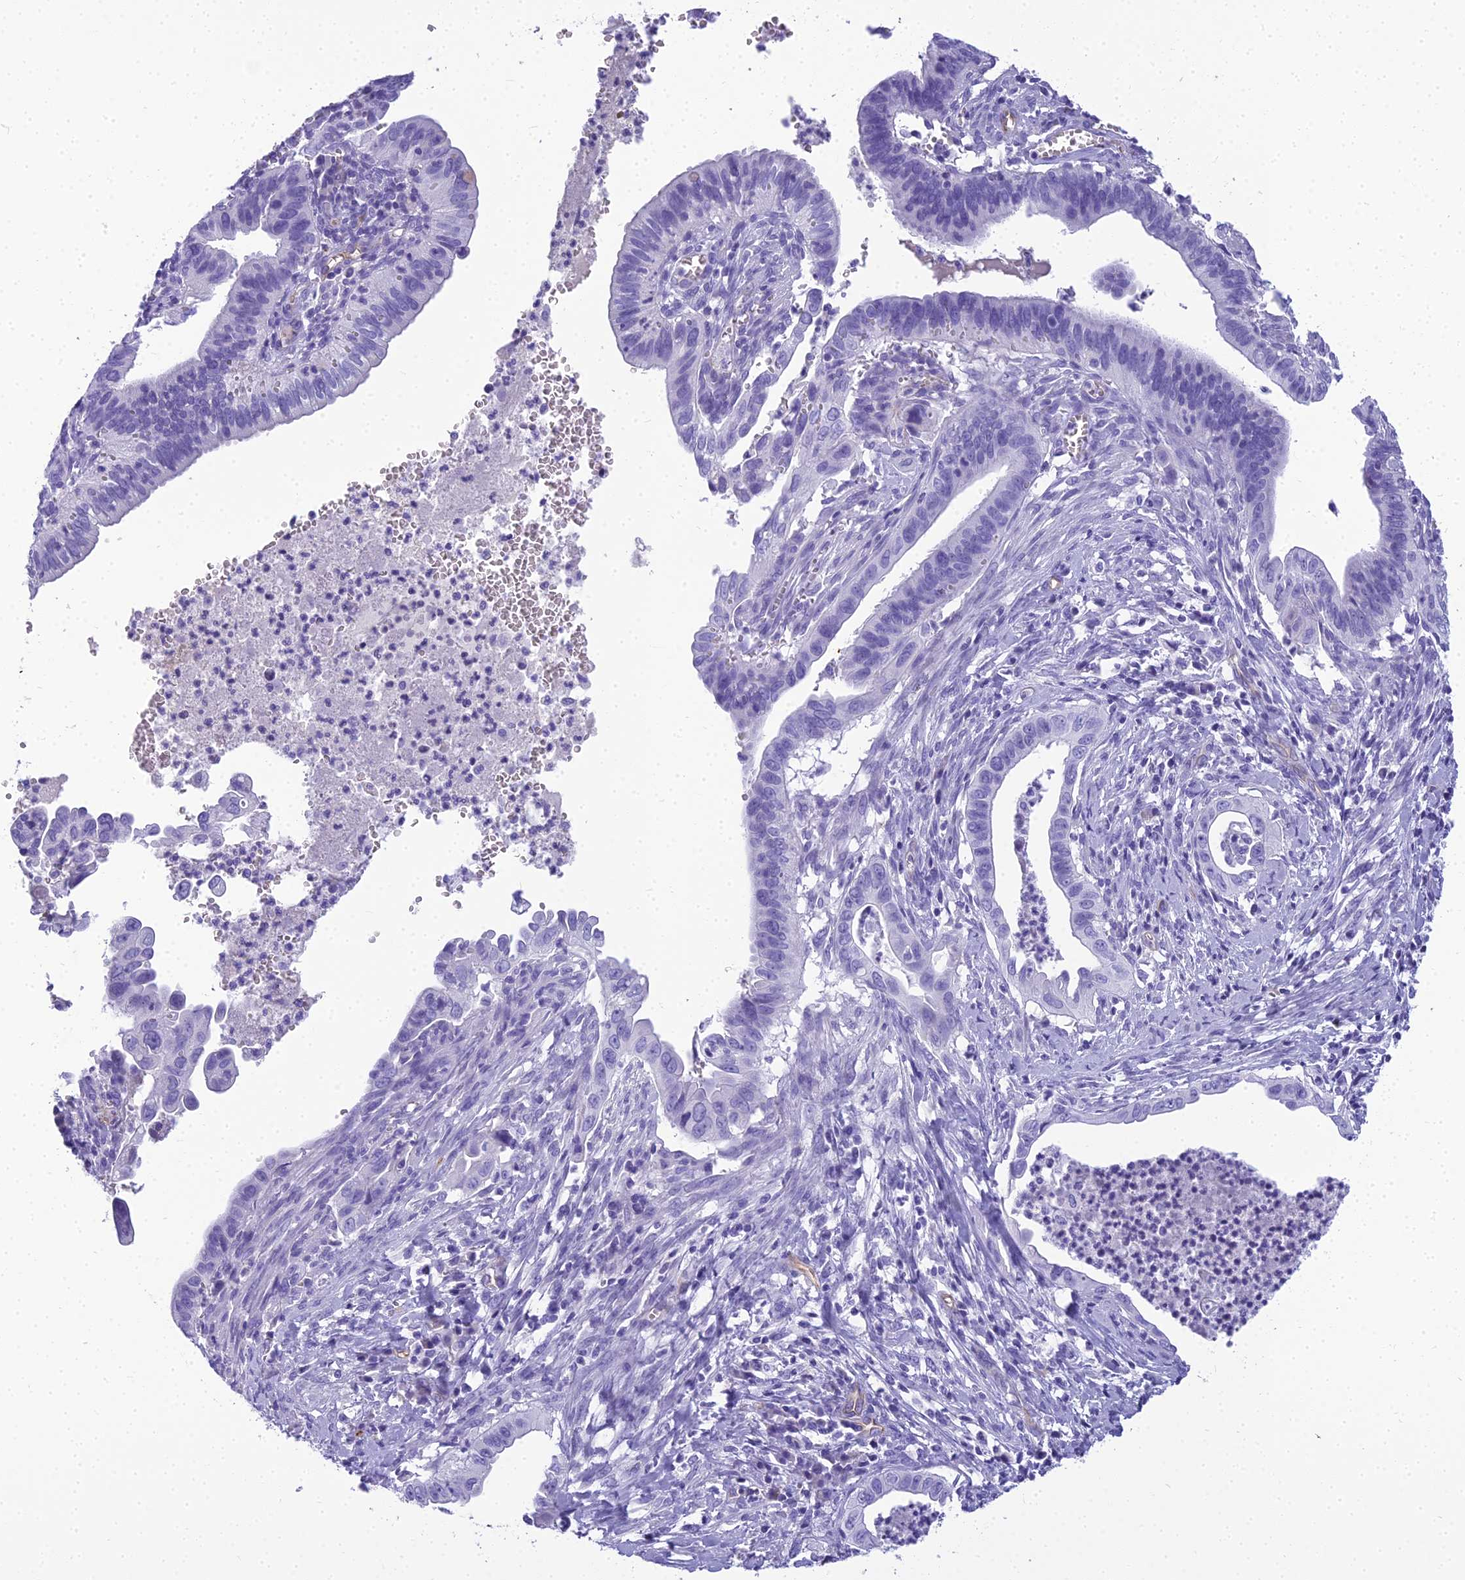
{"staining": {"intensity": "negative", "quantity": "none", "location": "none"}, "tissue": "cervical cancer", "cell_type": "Tumor cells", "image_type": "cancer", "snomed": [{"axis": "morphology", "description": "Adenocarcinoma, NOS"}, {"axis": "topography", "description": "Cervix"}], "caption": "A micrograph of cervical adenocarcinoma stained for a protein displays no brown staining in tumor cells.", "gene": "NINJ1", "patient": {"sex": "female", "age": 42}}